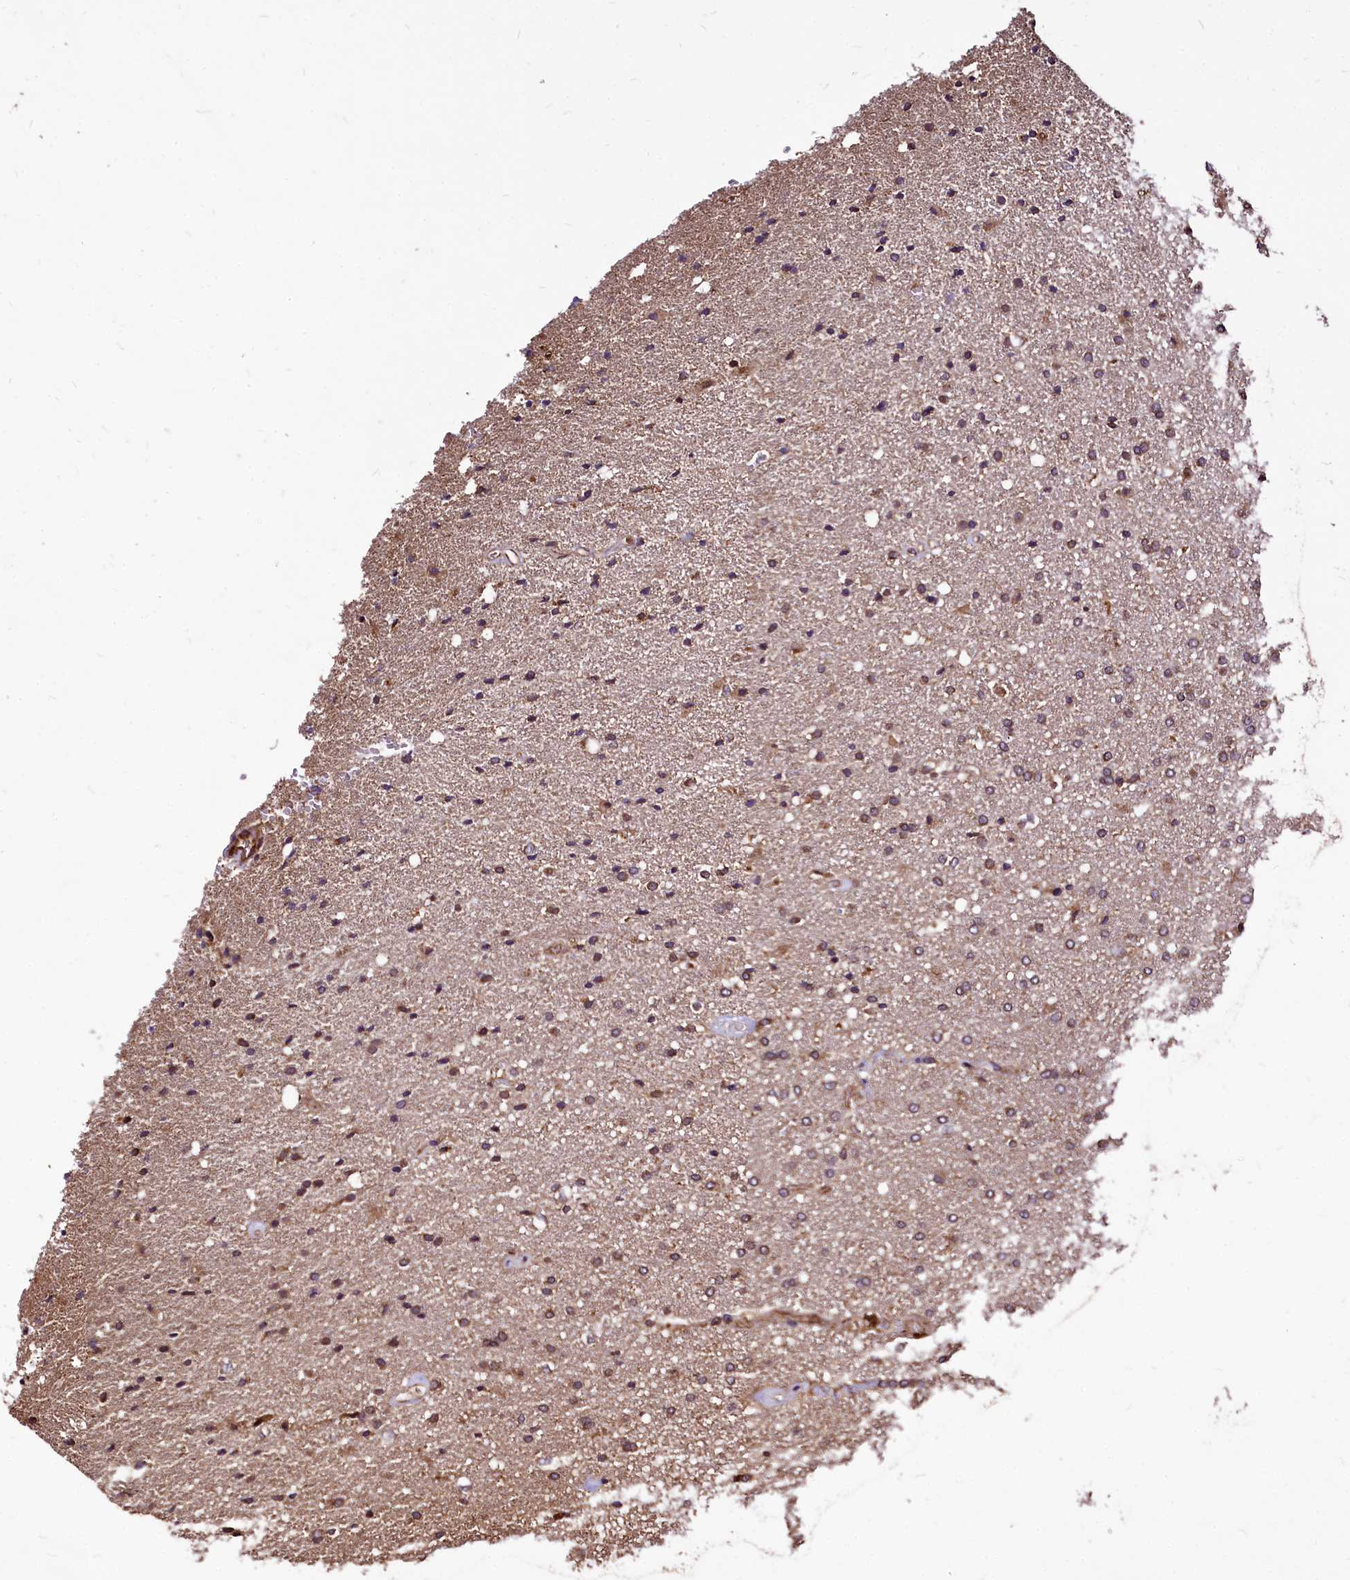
{"staining": {"intensity": "moderate", "quantity": ">75%", "location": "cytoplasmic/membranous"}, "tissue": "glioma", "cell_type": "Tumor cells", "image_type": "cancer", "snomed": [{"axis": "morphology", "description": "Glioma, malignant, High grade"}, {"axis": "topography", "description": "Brain"}], "caption": "Immunohistochemistry (IHC) of malignant glioma (high-grade) exhibits medium levels of moderate cytoplasmic/membranous expression in approximately >75% of tumor cells. (IHC, brightfield microscopy, high magnification).", "gene": "LRSAM1", "patient": {"sex": "male", "age": 72}}